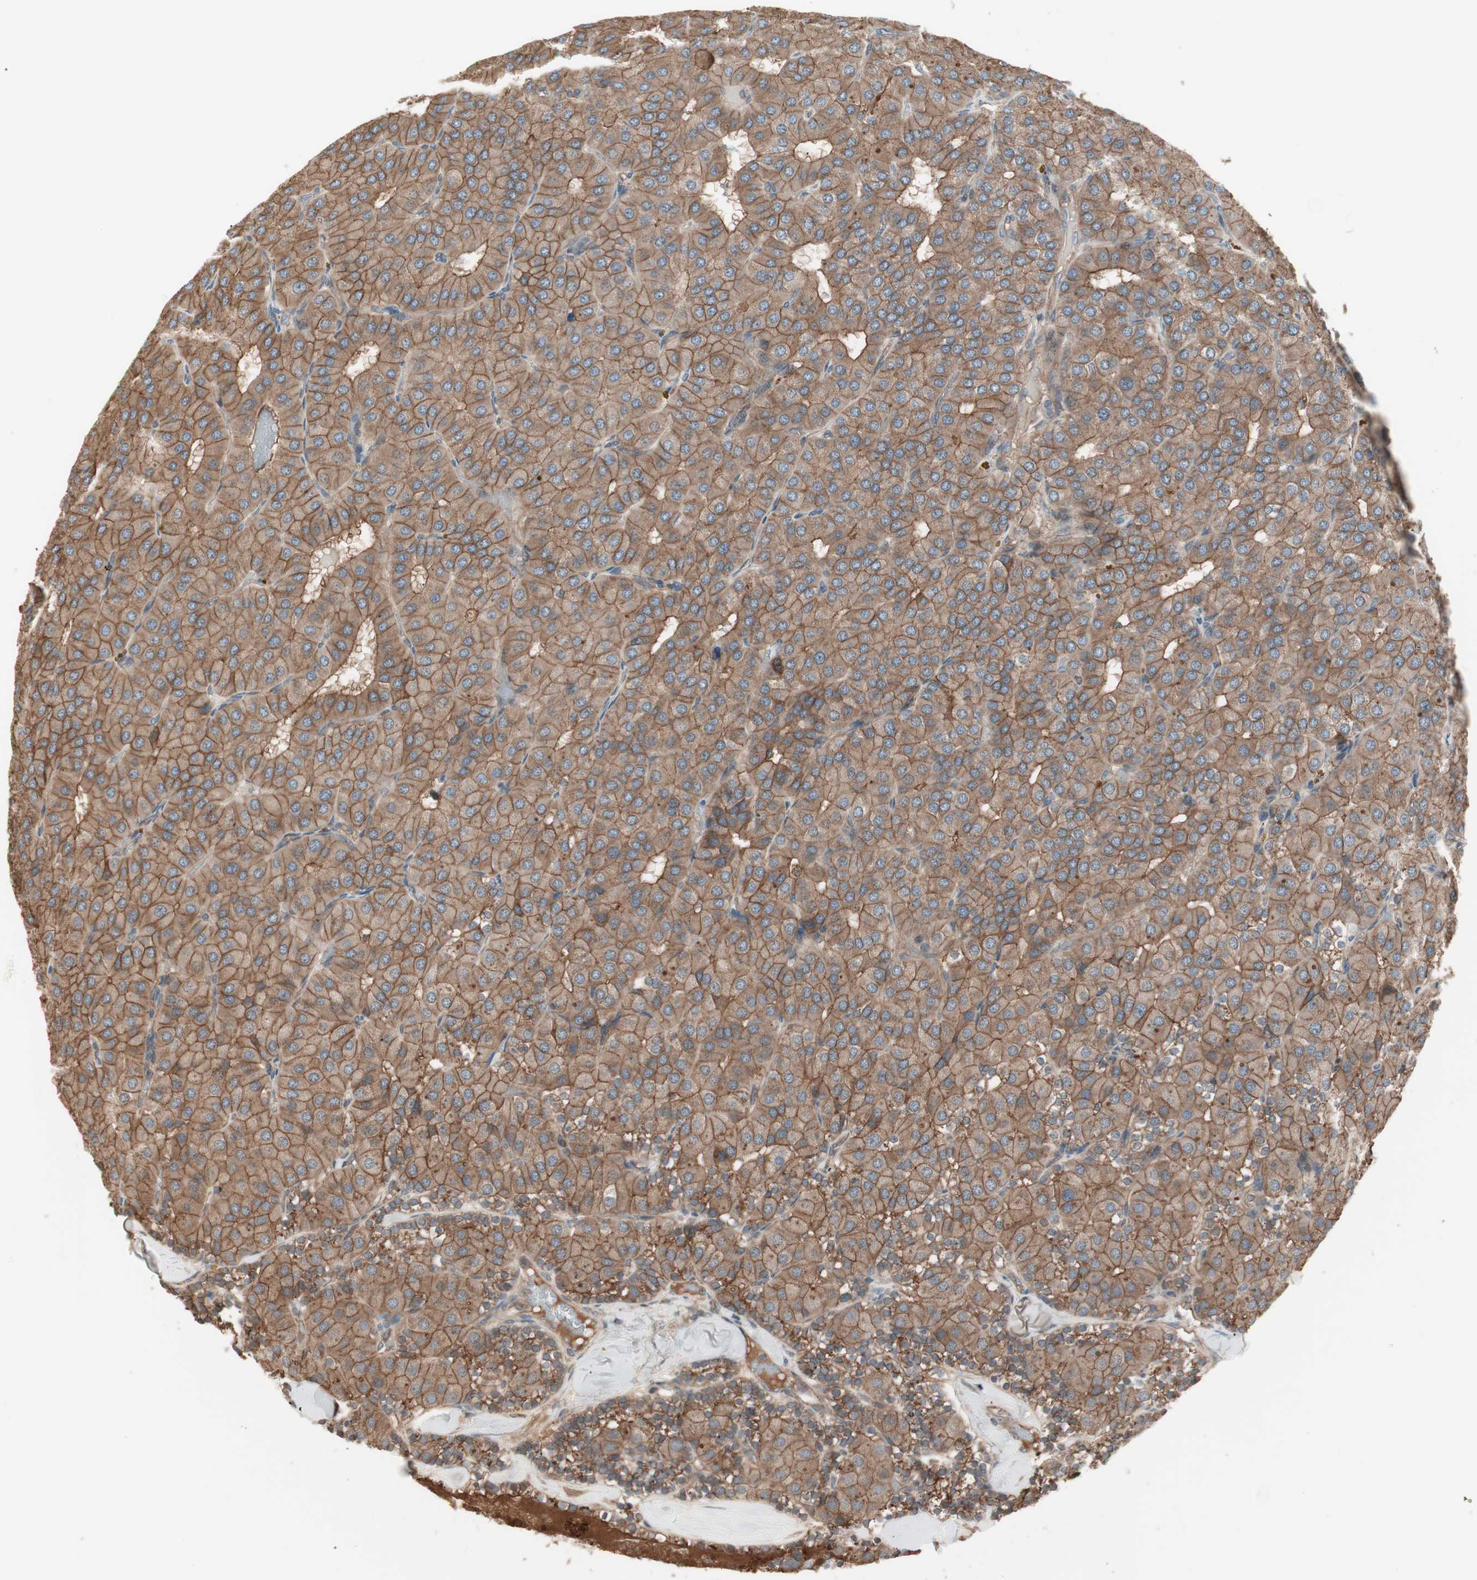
{"staining": {"intensity": "moderate", "quantity": ">75%", "location": "cytoplasmic/membranous"}, "tissue": "parathyroid gland", "cell_type": "Glandular cells", "image_type": "normal", "snomed": [{"axis": "morphology", "description": "Normal tissue, NOS"}, {"axis": "morphology", "description": "Adenoma, NOS"}, {"axis": "topography", "description": "Parathyroid gland"}], "caption": "Brown immunohistochemical staining in benign human parathyroid gland demonstrates moderate cytoplasmic/membranous positivity in about >75% of glandular cells. (DAB IHC, brown staining for protein, blue staining for nuclei).", "gene": "TFPI", "patient": {"sex": "female", "age": 86}}